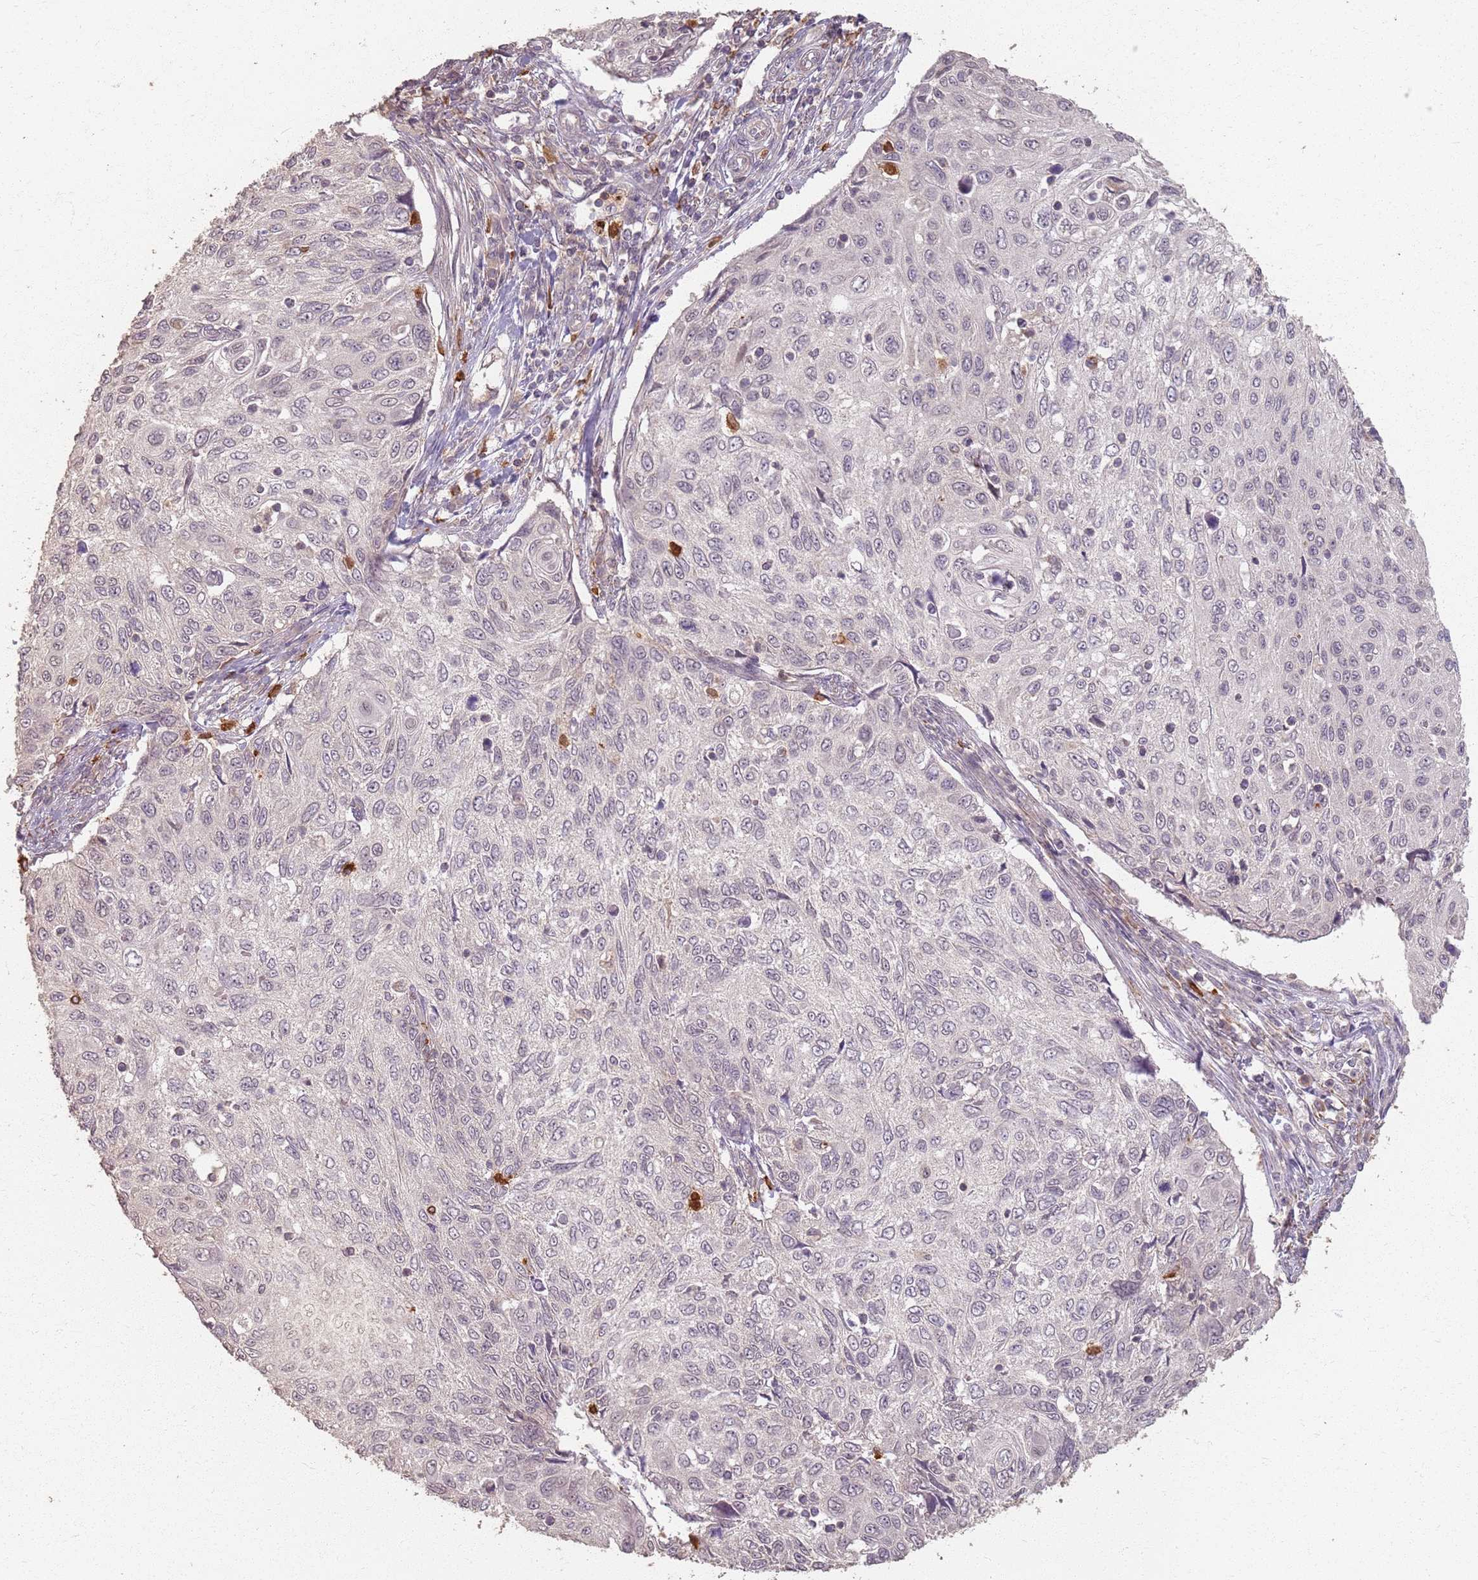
{"staining": {"intensity": "negative", "quantity": "none", "location": "none"}, "tissue": "cervical cancer", "cell_type": "Tumor cells", "image_type": "cancer", "snomed": [{"axis": "morphology", "description": "Squamous cell carcinoma, NOS"}, {"axis": "topography", "description": "Cervix"}], "caption": "The immunohistochemistry histopathology image has no significant expression in tumor cells of cervical cancer (squamous cell carcinoma) tissue.", "gene": "CCDC168", "patient": {"sex": "female", "age": 70}}